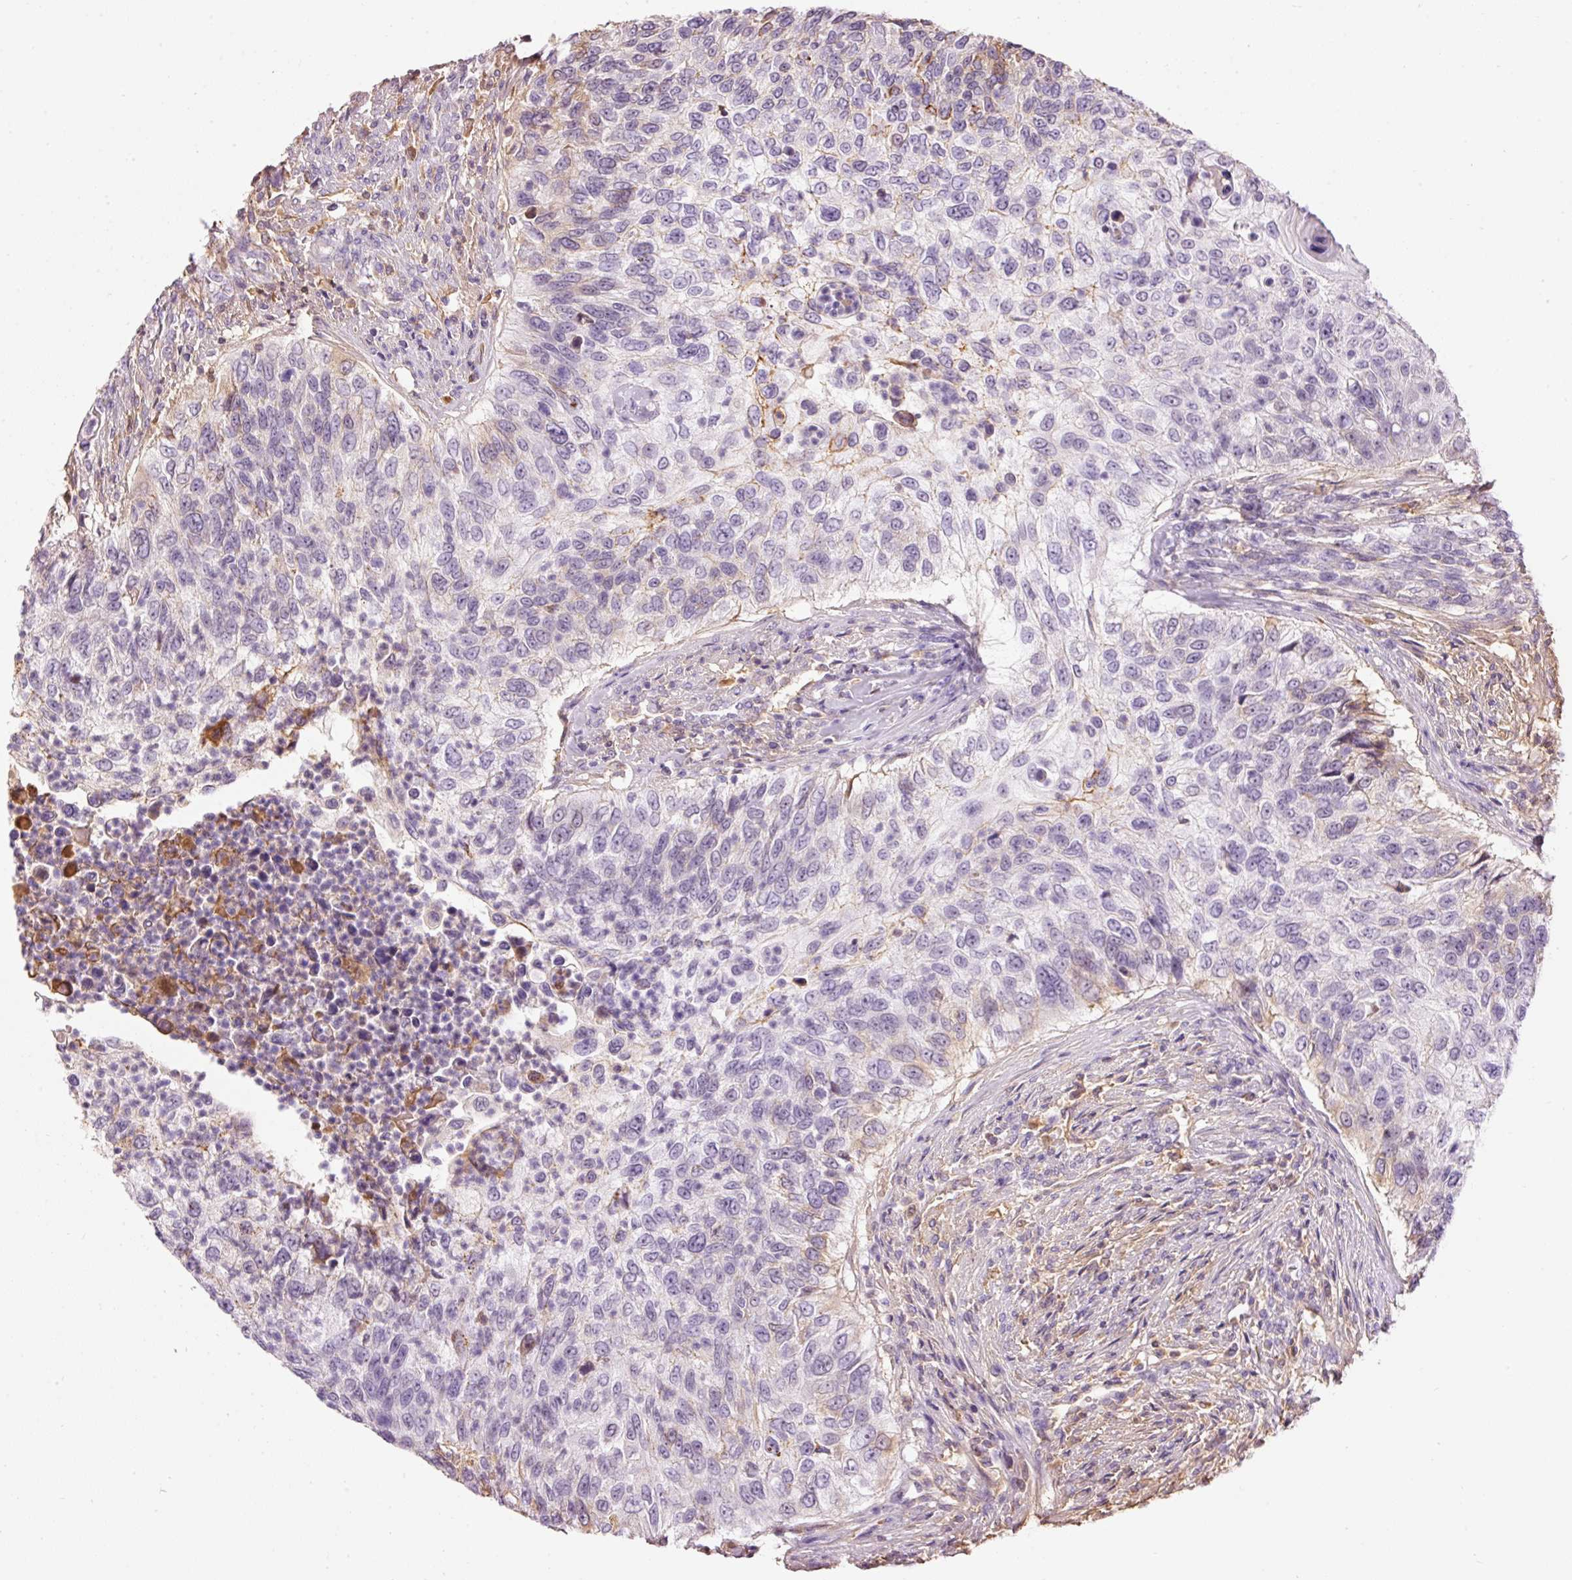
{"staining": {"intensity": "negative", "quantity": "none", "location": "none"}, "tissue": "urothelial cancer", "cell_type": "Tumor cells", "image_type": "cancer", "snomed": [{"axis": "morphology", "description": "Urothelial carcinoma, High grade"}, {"axis": "topography", "description": "Urinary bladder"}], "caption": "IHC image of human urothelial cancer stained for a protein (brown), which reveals no staining in tumor cells.", "gene": "PRPF38B", "patient": {"sex": "female", "age": 60}}